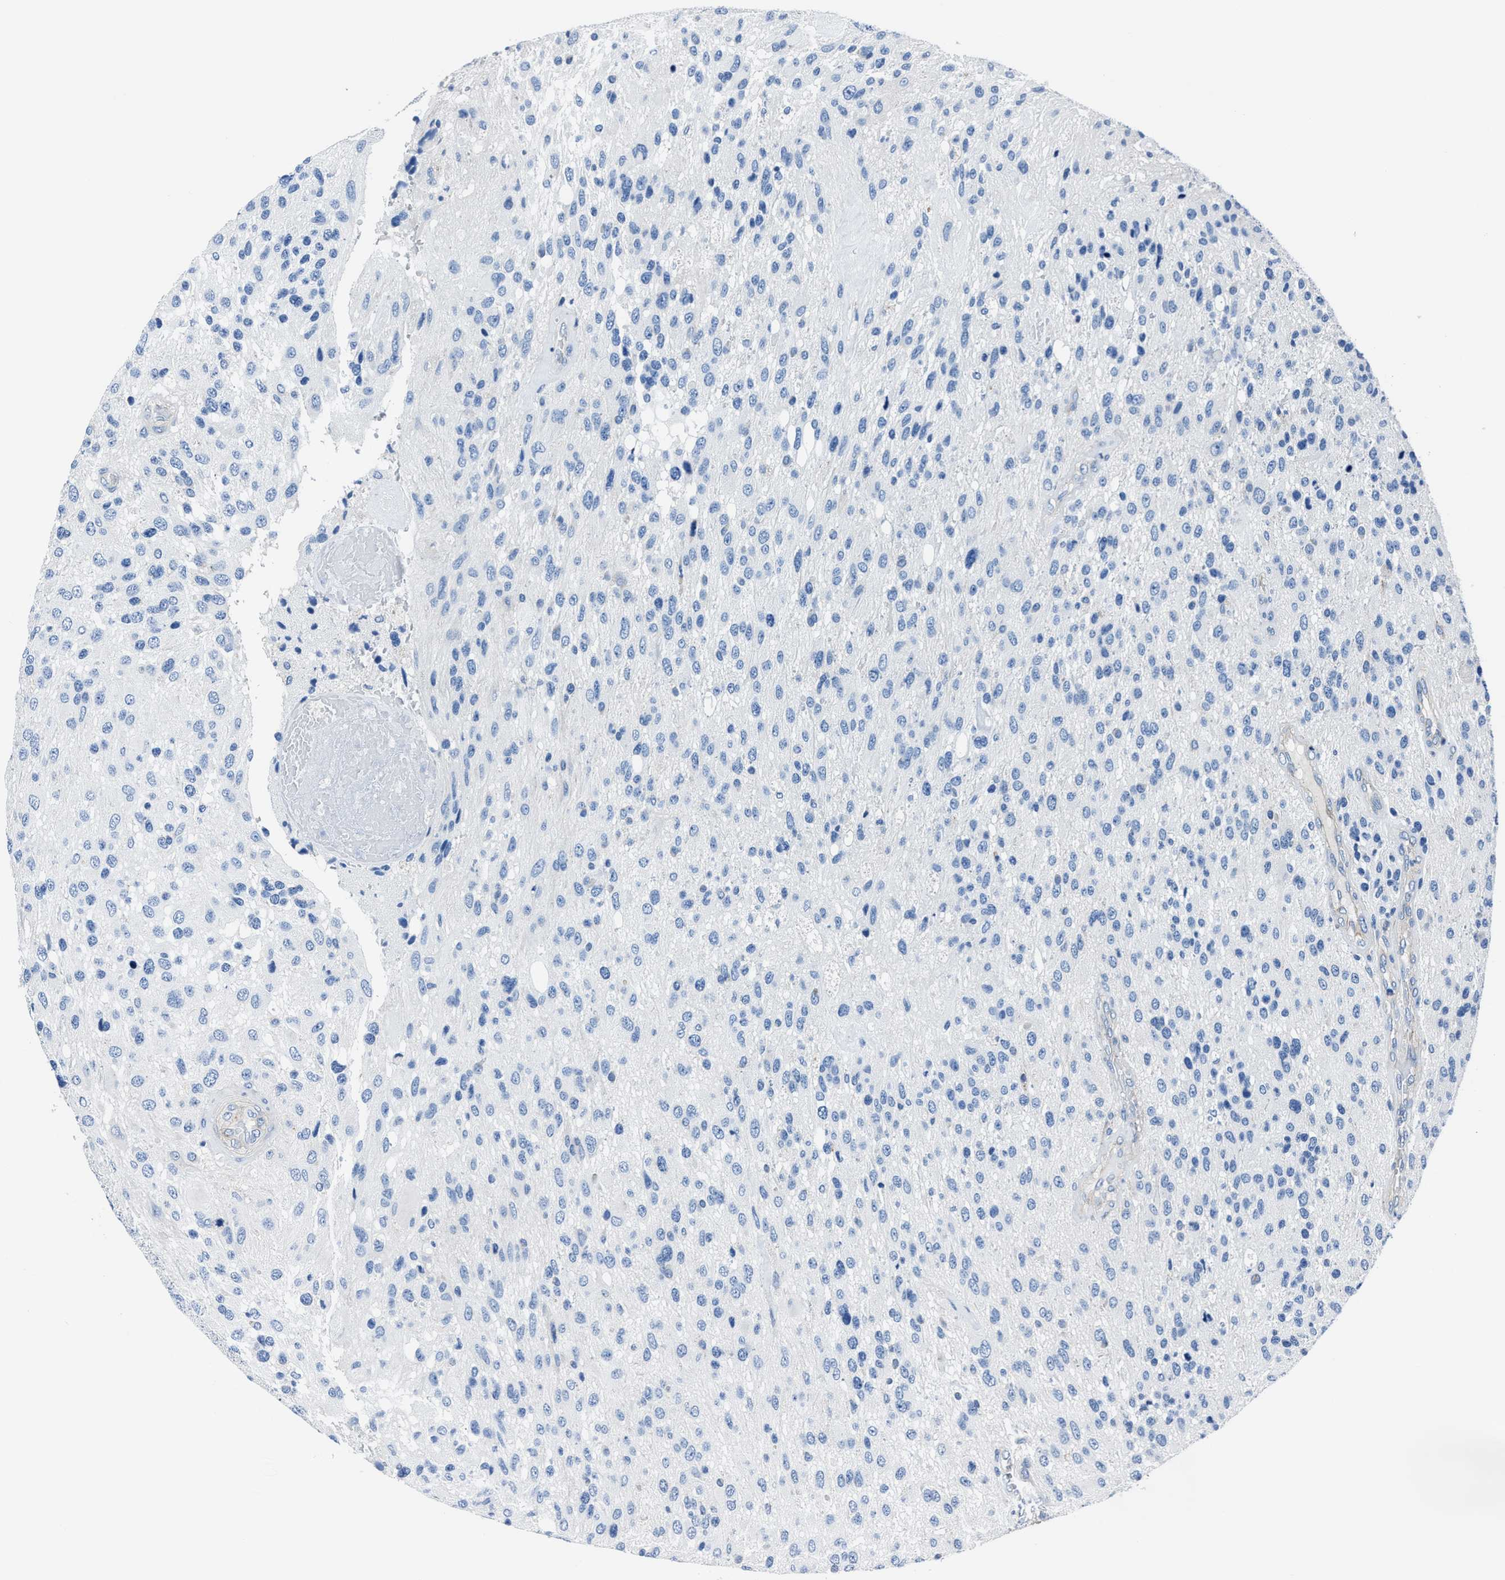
{"staining": {"intensity": "negative", "quantity": "none", "location": "none"}, "tissue": "glioma", "cell_type": "Tumor cells", "image_type": "cancer", "snomed": [{"axis": "morphology", "description": "Glioma, malignant, High grade"}, {"axis": "topography", "description": "Brain"}], "caption": "High power microscopy image of an immunohistochemistry micrograph of glioma, revealing no significant staining in tumor cells. Brightfield microscopy of IHC stained with DAB (brown) and hematoxylin (blue), captured at high magnification.", "gene": "LMO7", "patient": {"sex": "female", "age": 58}}